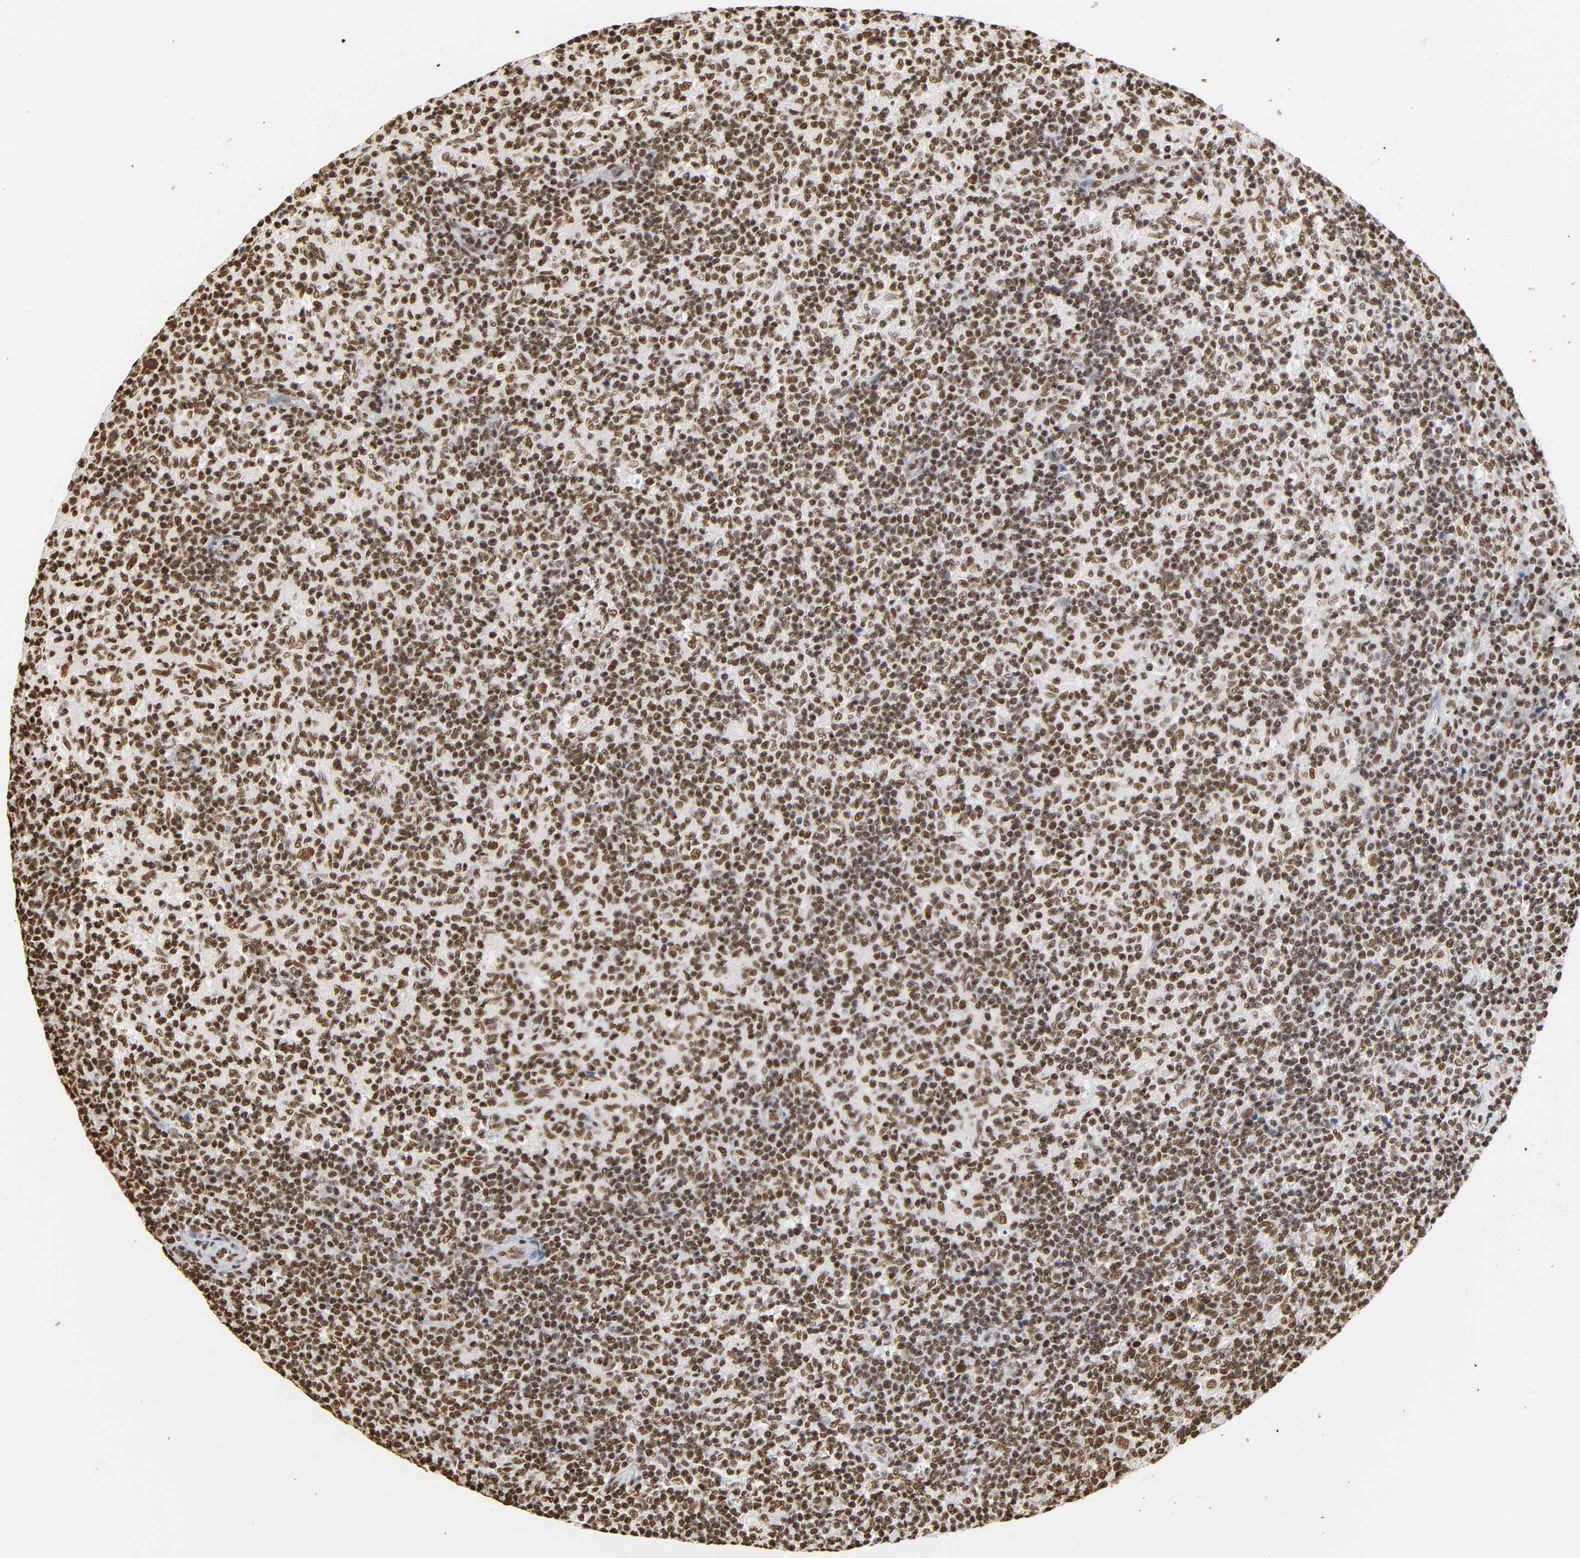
{"staining": {"intensity": "strong", "quantity": ">75%", "location": "nuclear"}, "tissue": "lymph node", "cell_type": "Germinal center cells", "image_type": "normal", "snomed": [{"axis": "morphology", "description": "Normal tissue, NOS"}, {"axis": "morphology", "description": "Inflammation, NOS"}, {"axis": "topography", "description": "Lymph node"}], "caption": "Protein analysis of normal lymph node reveals strong nuclear positivity in about >75% of germinal center cells. (DAB (3,3'-diaminobenzidine) IHC, brown staining for protein, blue staining for nuclei).", "gene": "HNRNPC", "patient": {"sex": "male", "age": 55}}